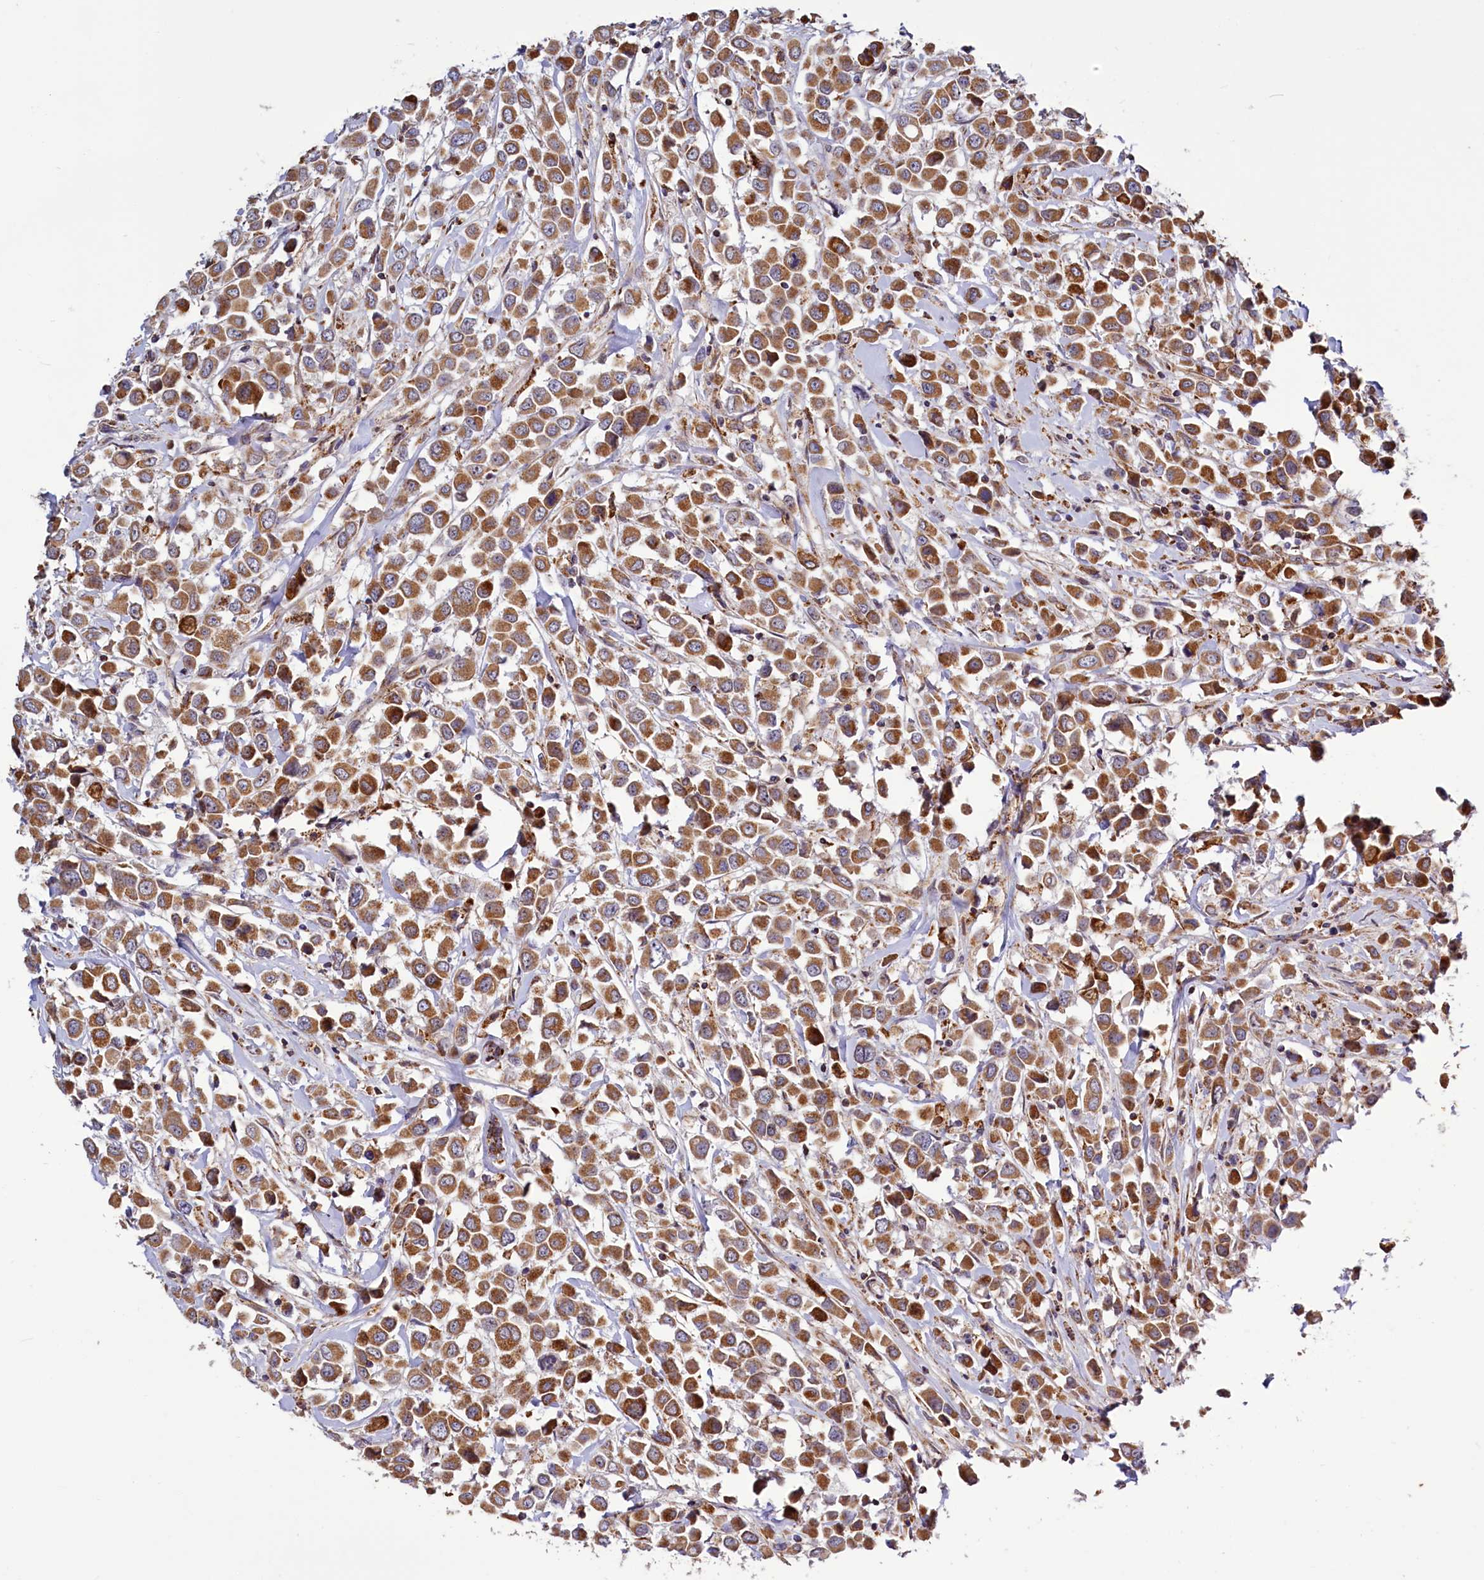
{"staining": {"intensity": "strong", "quantity": ">75%", "location": "cytoplasmic/membranous"}, "tissue": "breast cancer", "cell_type": "Tumor cells", "image_type": "cancer", "snomed": [{"axis": "morphology", "description": "Duct carcinoma"}, {"axis": "topography", "description": "Breast"}], "caption": "Protein expression analysis of breast cancer displays strong cytoplasmic/membranous positivity in about >75% of tumor cells. (brown staining indicates protein expression, while blue staining denotes nuclei).", "gene": "DYNC2H1", "patient": {"sex": "female", "age": 61}}